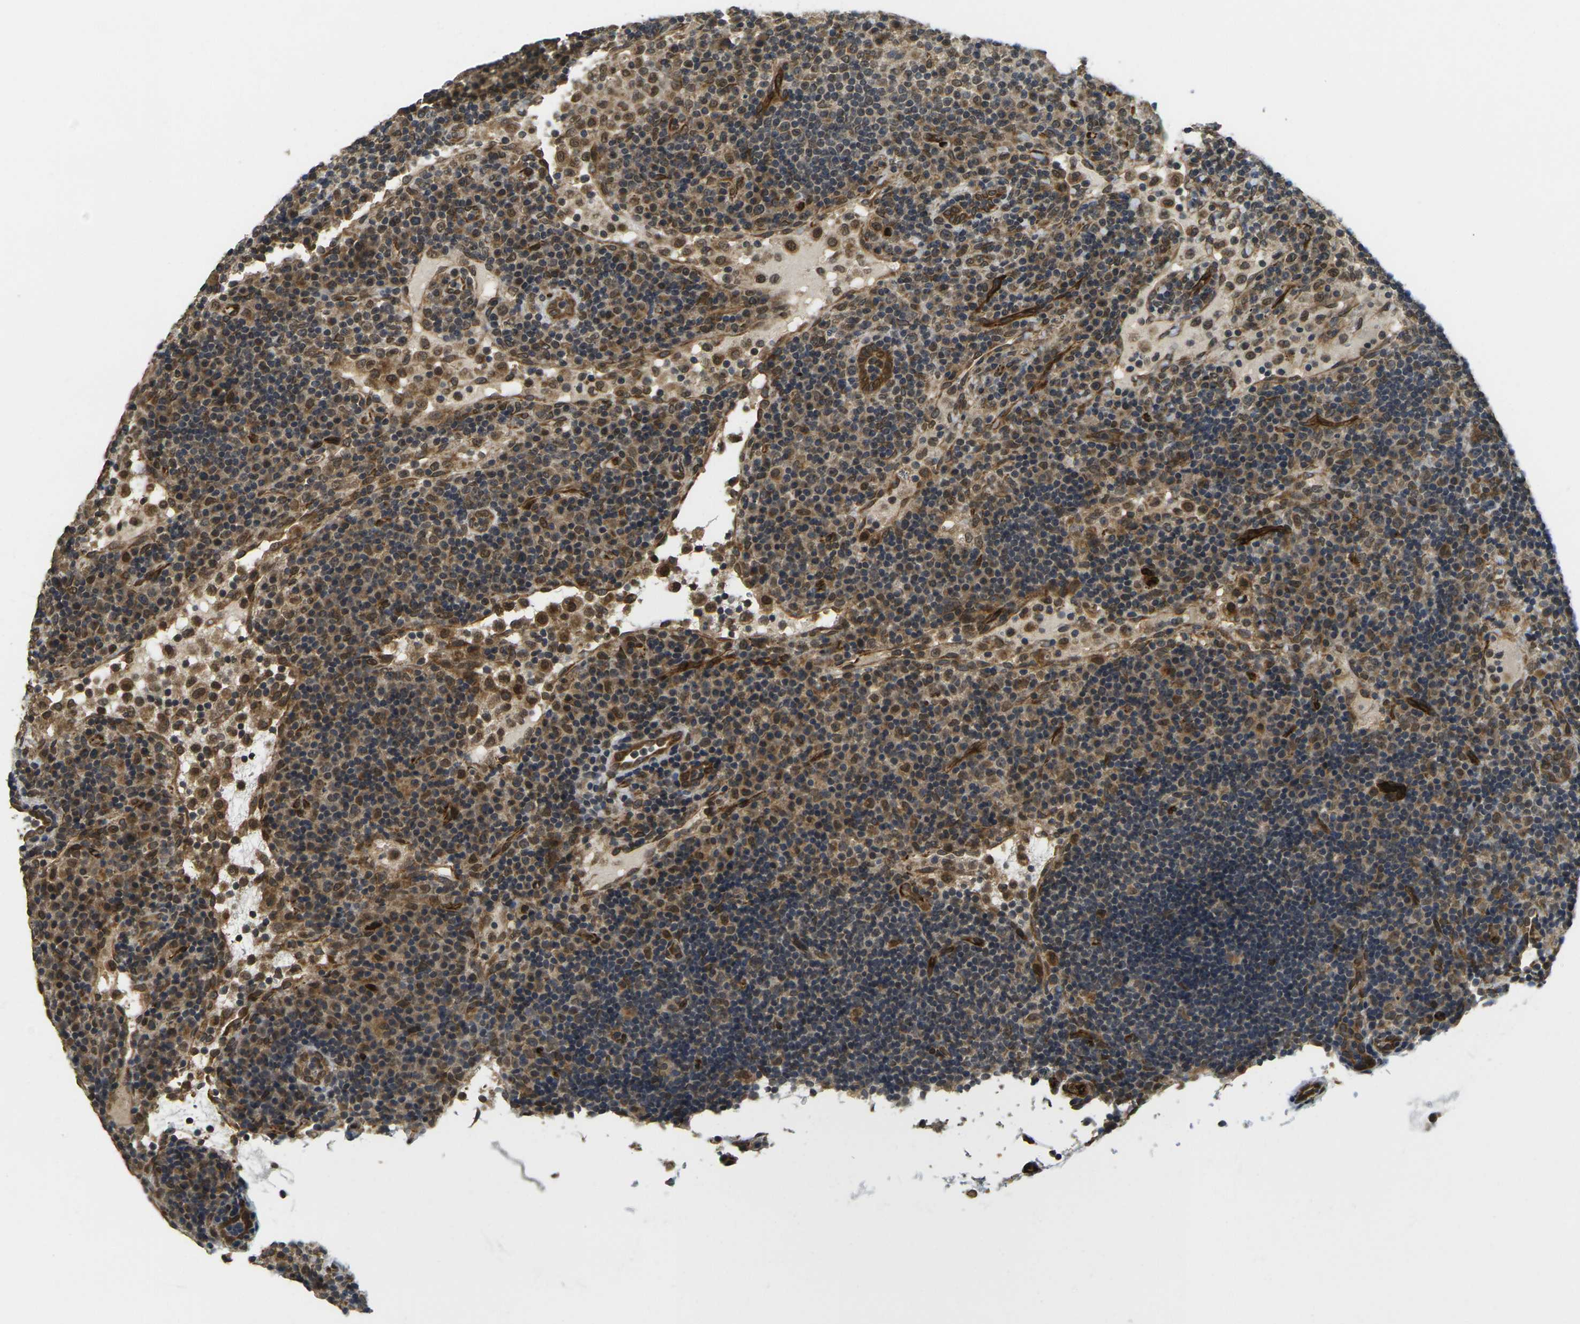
{"staining": {"intensity": "moderate", "quantity": "25%-75%", "location": "cytoplasmic/membranous"}, "tissue": "lymph node", "cell_type": "Germinal center cells", "image_type": "normal", "snomed": [{"axis": "morphology", "description": "Normal tissue, NOS"}, {"axis": "topography", "description": "Lymph node"}], "caption": "Germinal center cells reveal medium levels of moderate cytoplasmic/membranous staining in approximately 25%-75% of cells in benign lymph node. (DAB IHC with brightfield microscopy, high magnification).", "gene": "FUT11", "patient": {"sex": "female", "age": 53}}